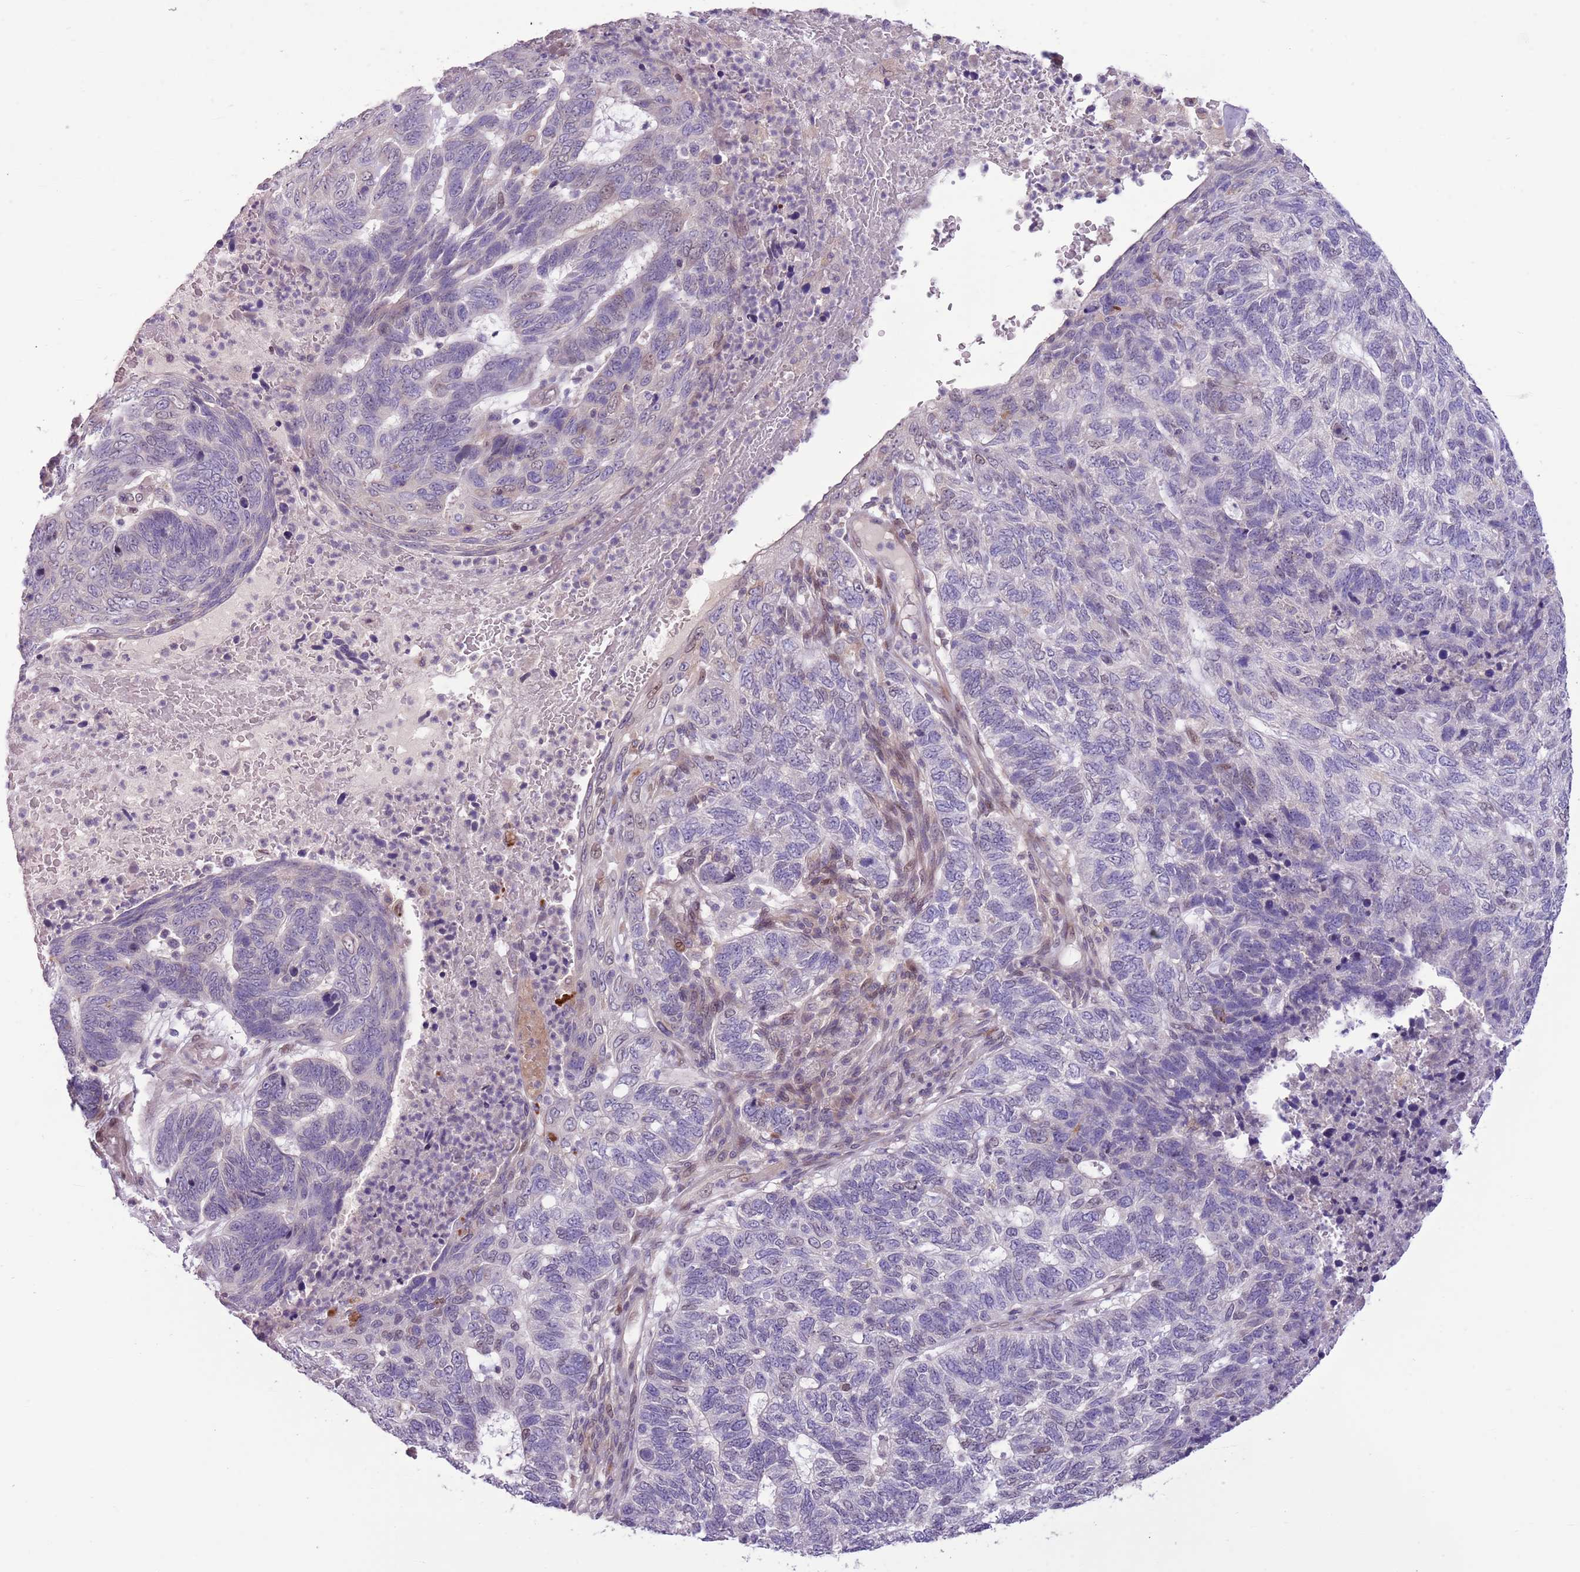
{"staining": {"intensity": "negative", "quantity": "none", "location": "none"}, "tissue": "skin cancer", "cell_type": "Tumor cells", "image_type": "cancer", "snomed": [{"axis": "morphology", "description": "Basal cell carcinoma"}, {"axis": "topography", "description": "Skin"}], "caption": "Basal cell carcinoma (skin) stained for a protein using immunohistochemistry displays no expression tumor cells.", "gene": "CCND2", "patient": {"sex": "female", "age": 65}}